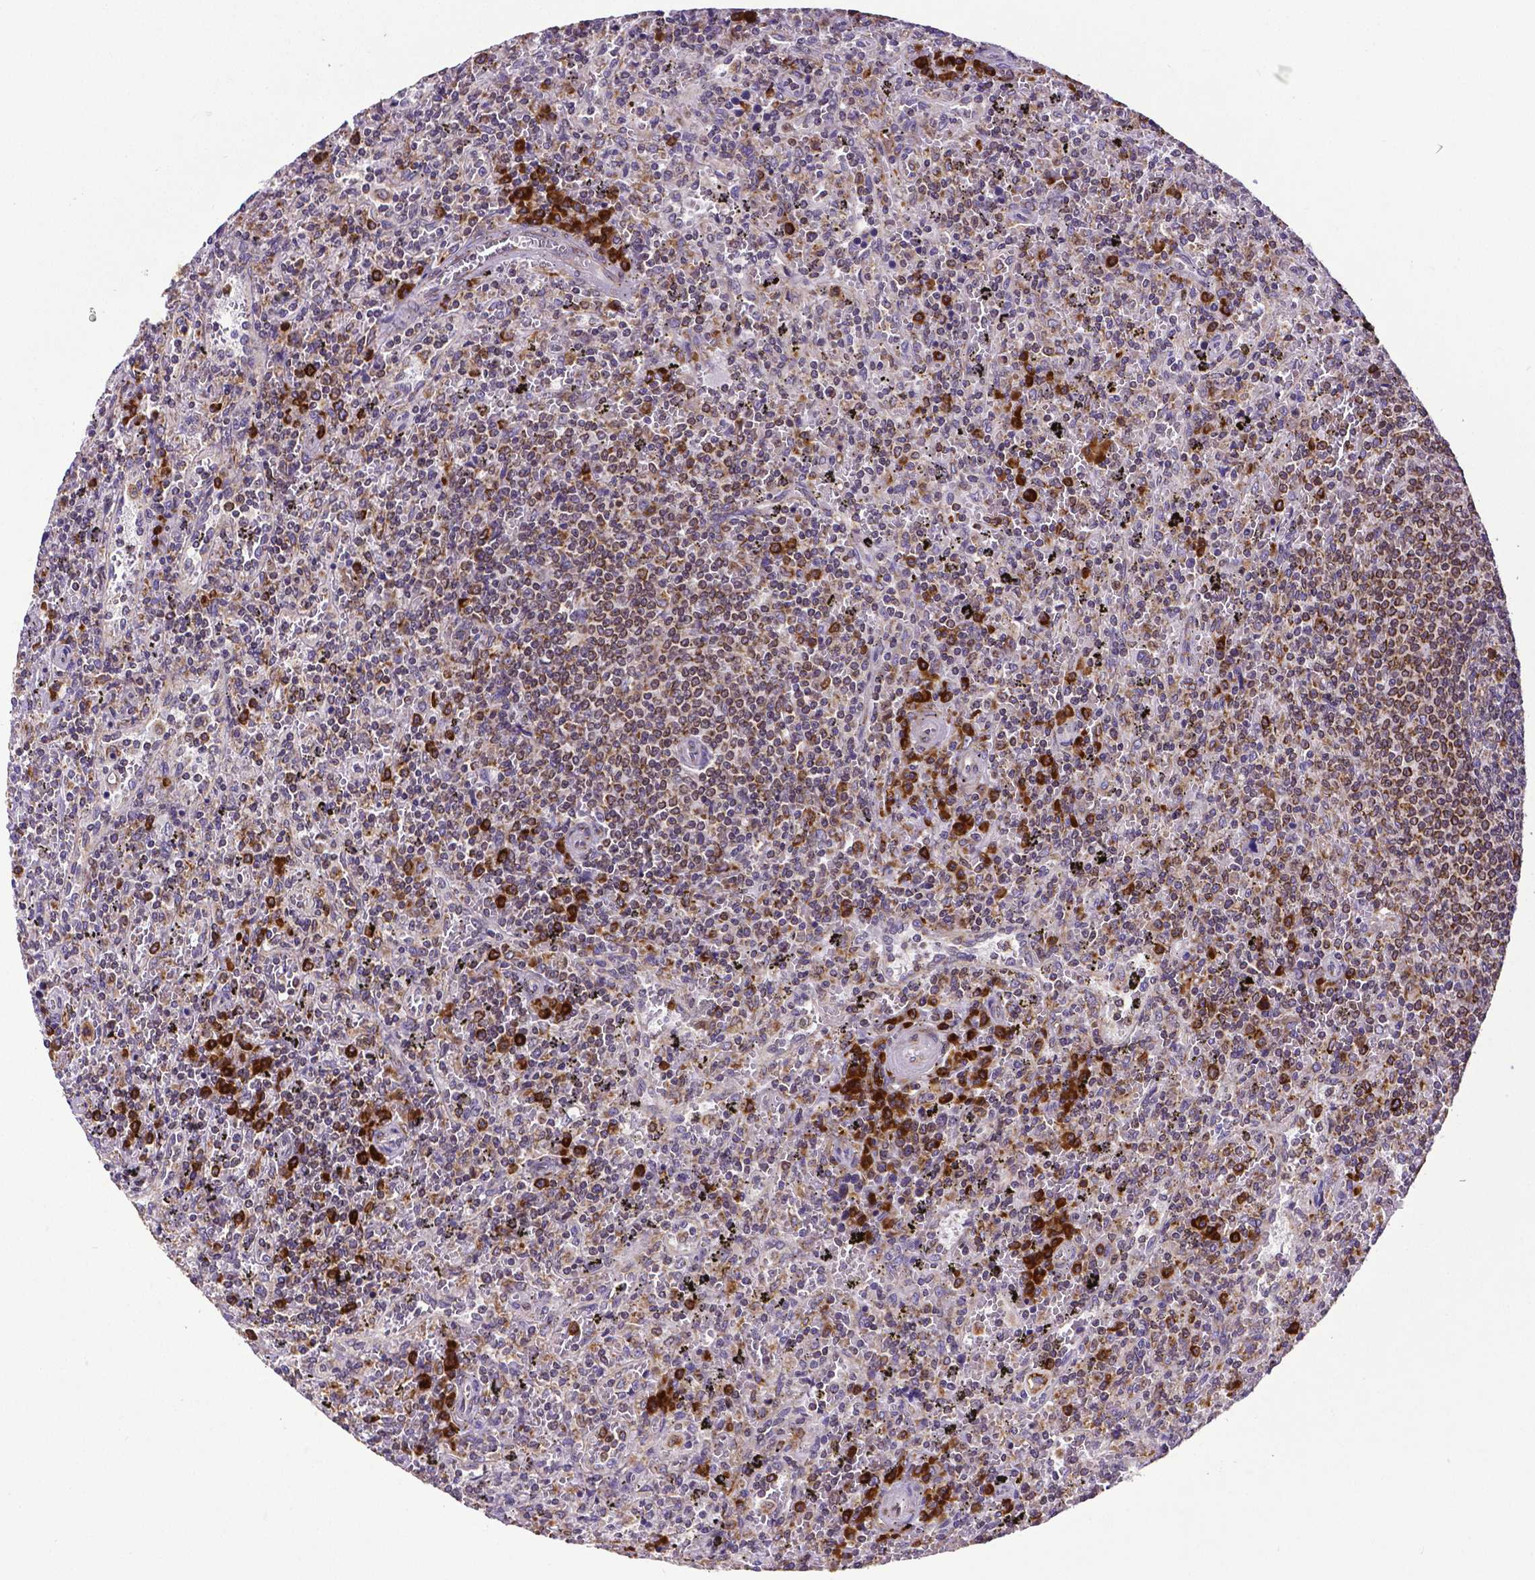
{"staining": {"intensity": "strong", "quantity": "<25%", "location": "cytoplasmic/membranous"}, "tissue": "lymphoma", "cell_type": "Tumor cells", "image_type": "cancer", "snomed": [{"axis": "morphology", "description": "Malignant lymphoma, non-Hodgkin's type, Low grade"}, {"axis": "topography", "description": "Spleen"}], "caption": "The micrograph shows immunohistochemical staining of lymphoma. There is strong cytoplasmic/membranous staining is appreciated in about <25% of tumor cells.", "gene": "MTDH", "patient": {"sex": "male", "age": 62}}